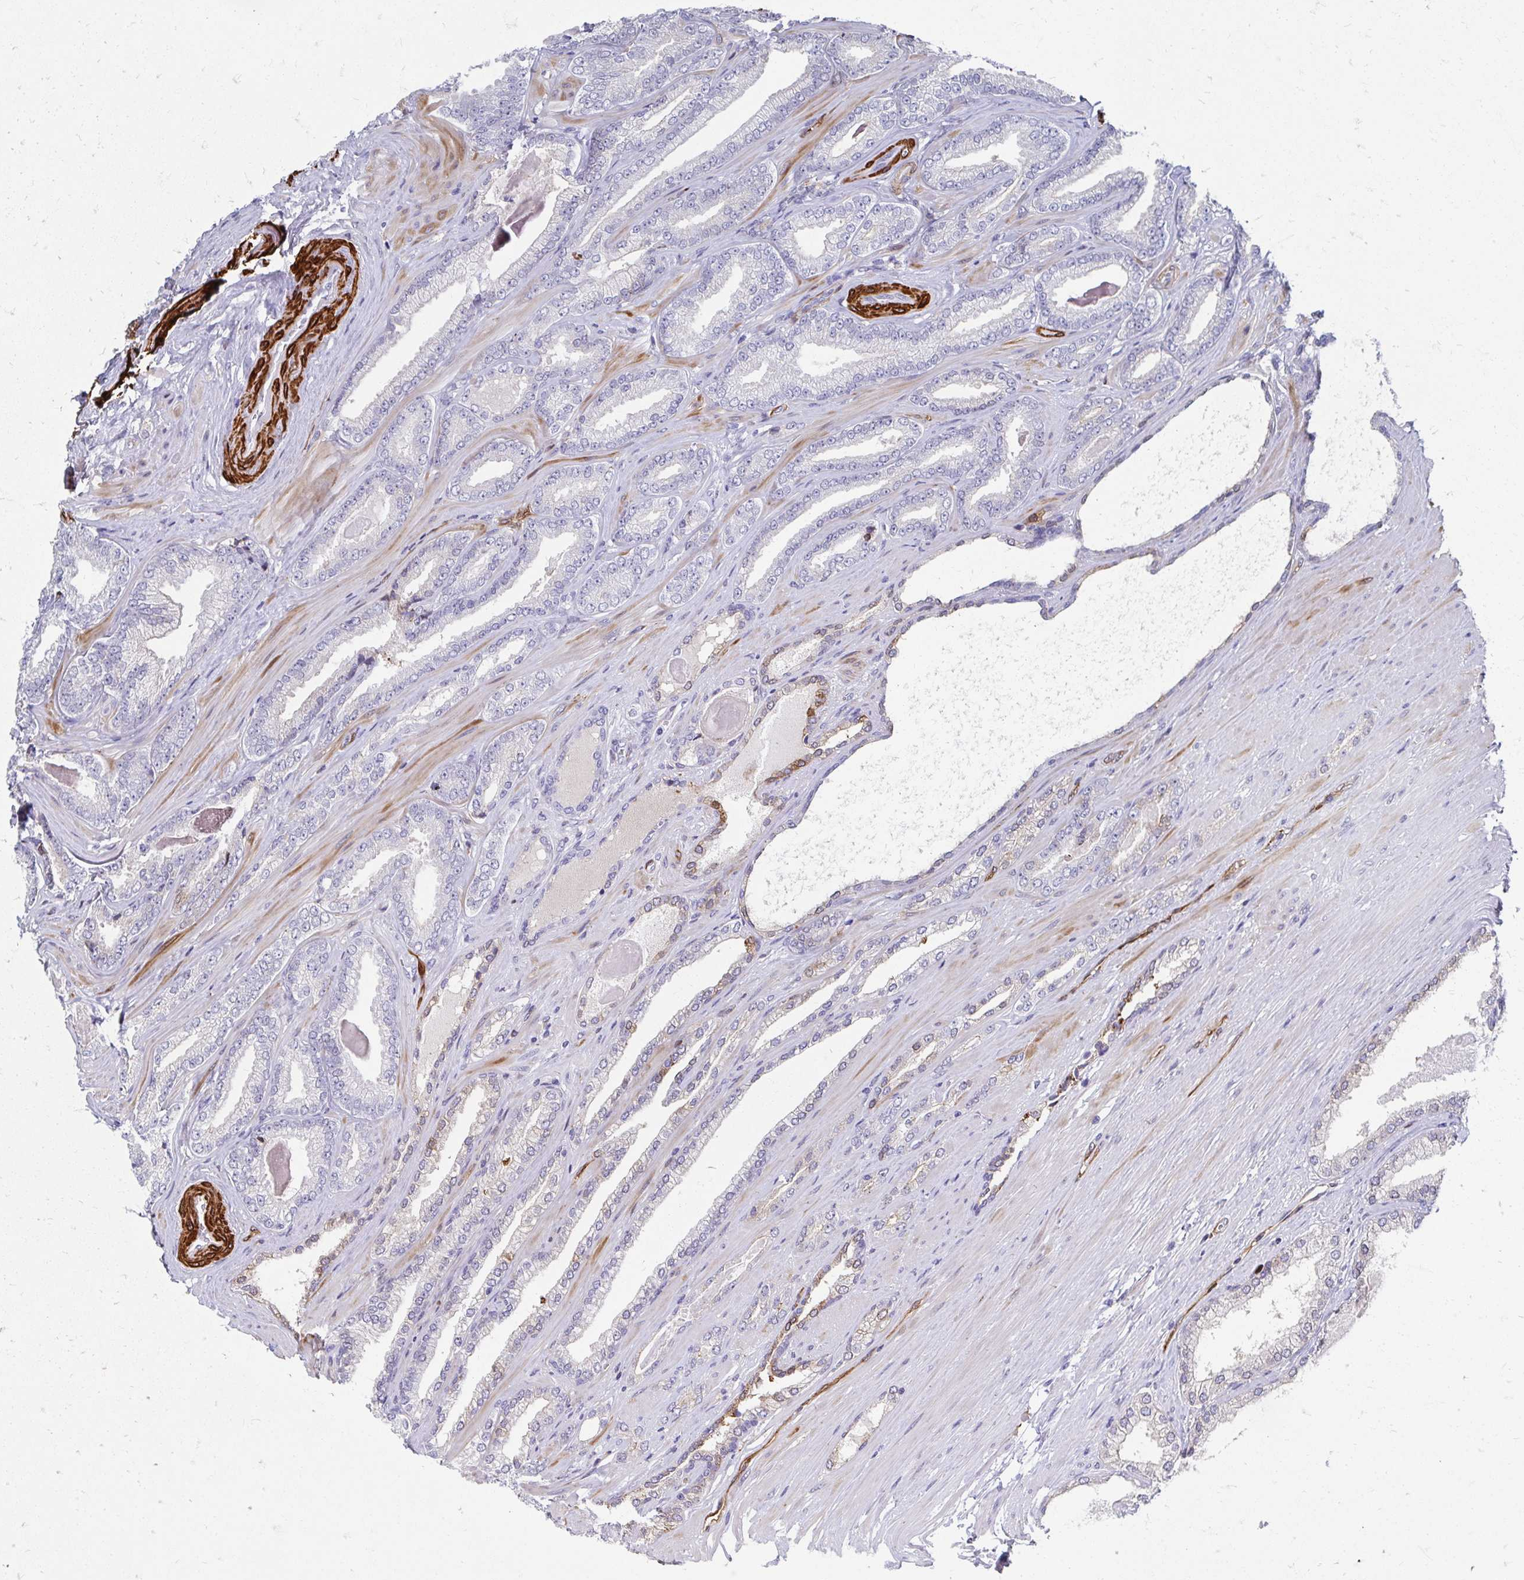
{"staining": {"intensity": "negative", "quantity": "none", "location": "none"}, "tissue": "prostate cancer", "cell_type": "Tumor cells", "image_type": "cancer", "snomed": [{"axis": "morphology", "description": "Adenocarcinoma, Low grade"}, {"axis": "topography", "description": "Prostate"}], "caption": "Tumor cells show no significant staining in prostate low-grade adenocarcinoma.", "gene": "CDKL1", "patient": {"sex": "male", "age": 61}}